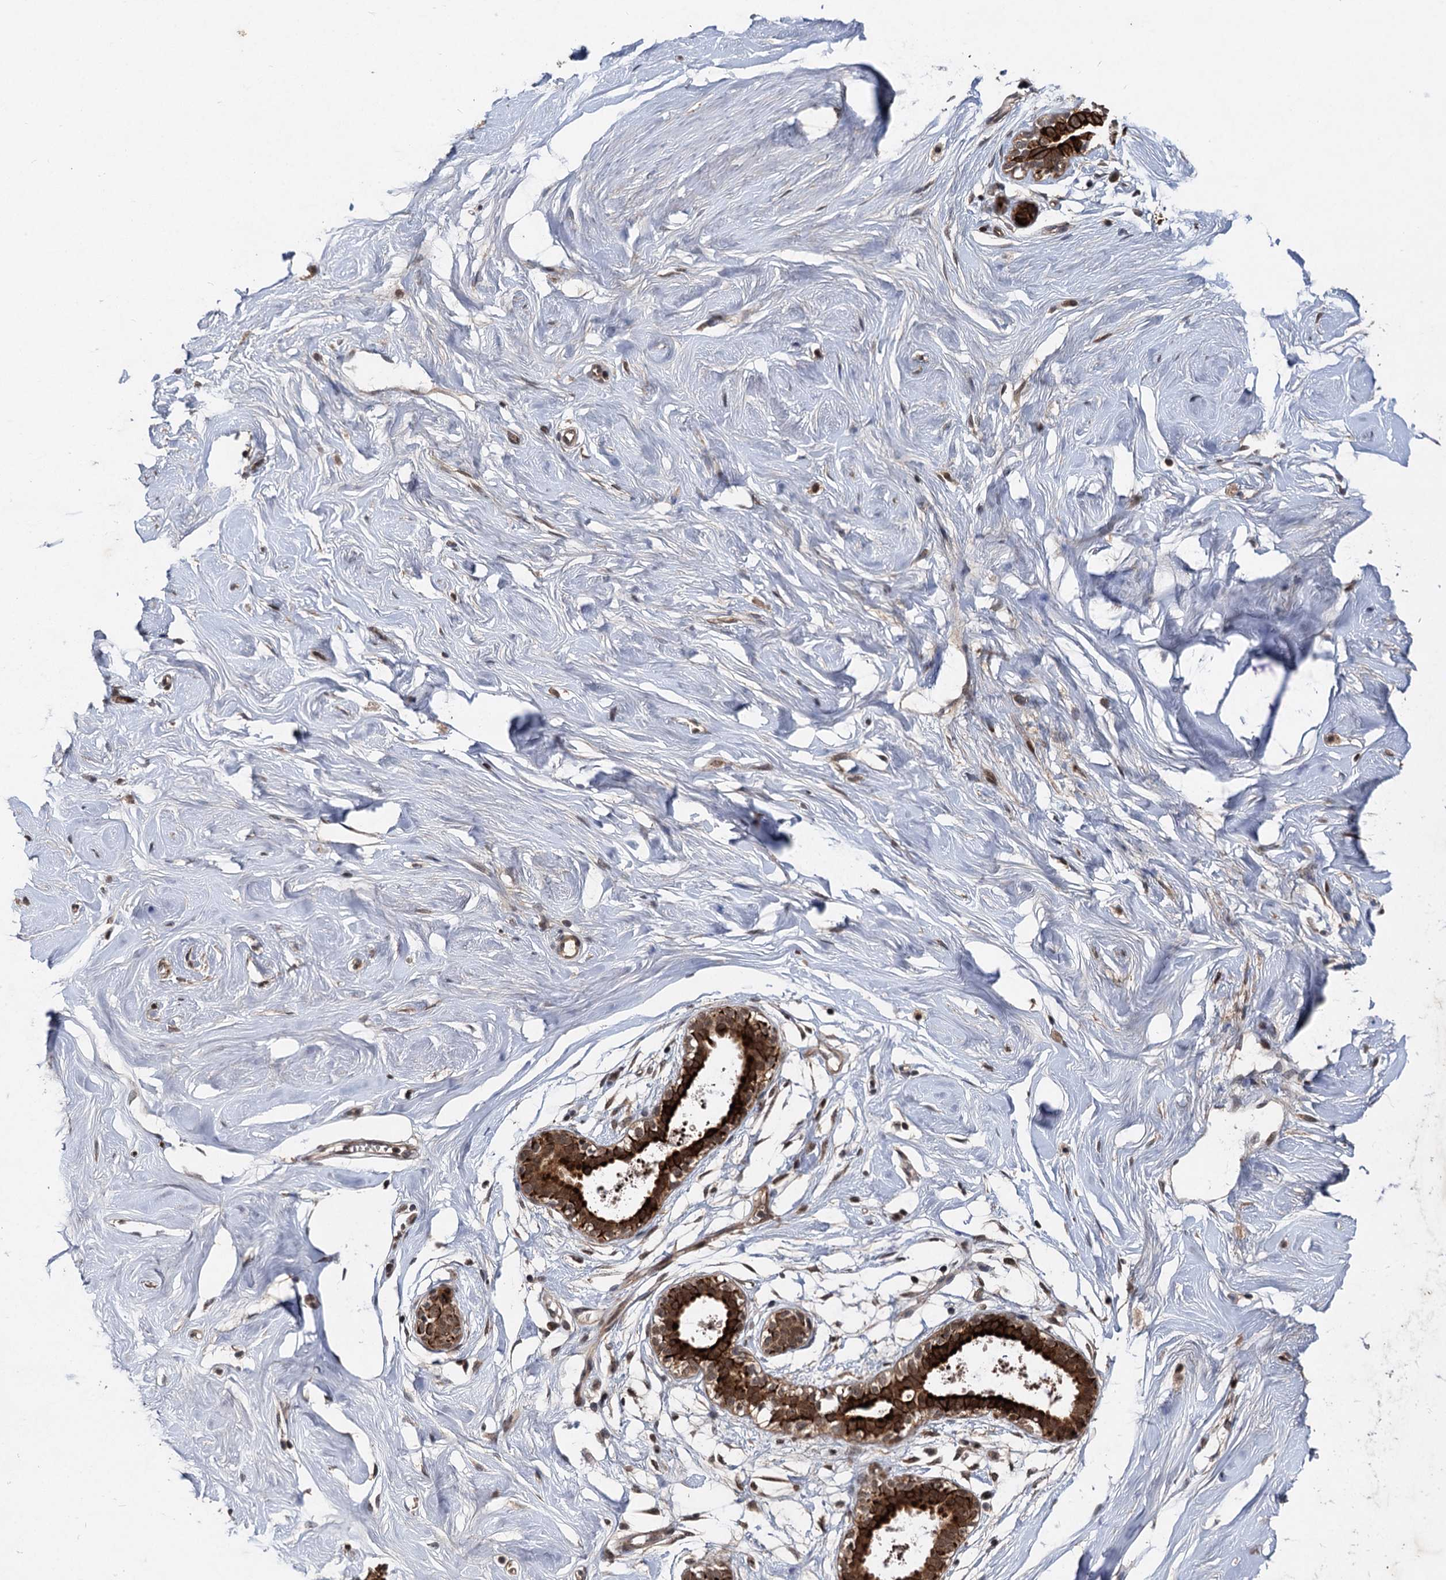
{"staining": {"intensity": "weak", "quantity": "25%-75%", "location": "cytoplasmic/membranous"}, "tissue": "breast", "cell_type": "Adipocytes", "image_type": "normal", "snomed": [{"axis": "morphology", "description": "Normal tissue, NOS"}, {"axis": "morphology", "description": "Adenoma, NOS"}, {"axis": "topography", "description": "Breast"}], "caption": "Protein staining of normal breast shows weak cytoplasmic/membranous staining in about 25%-75% of adipocytes.", "gene": "RITA1", "patient": {"sex": "female", "age": 23}}